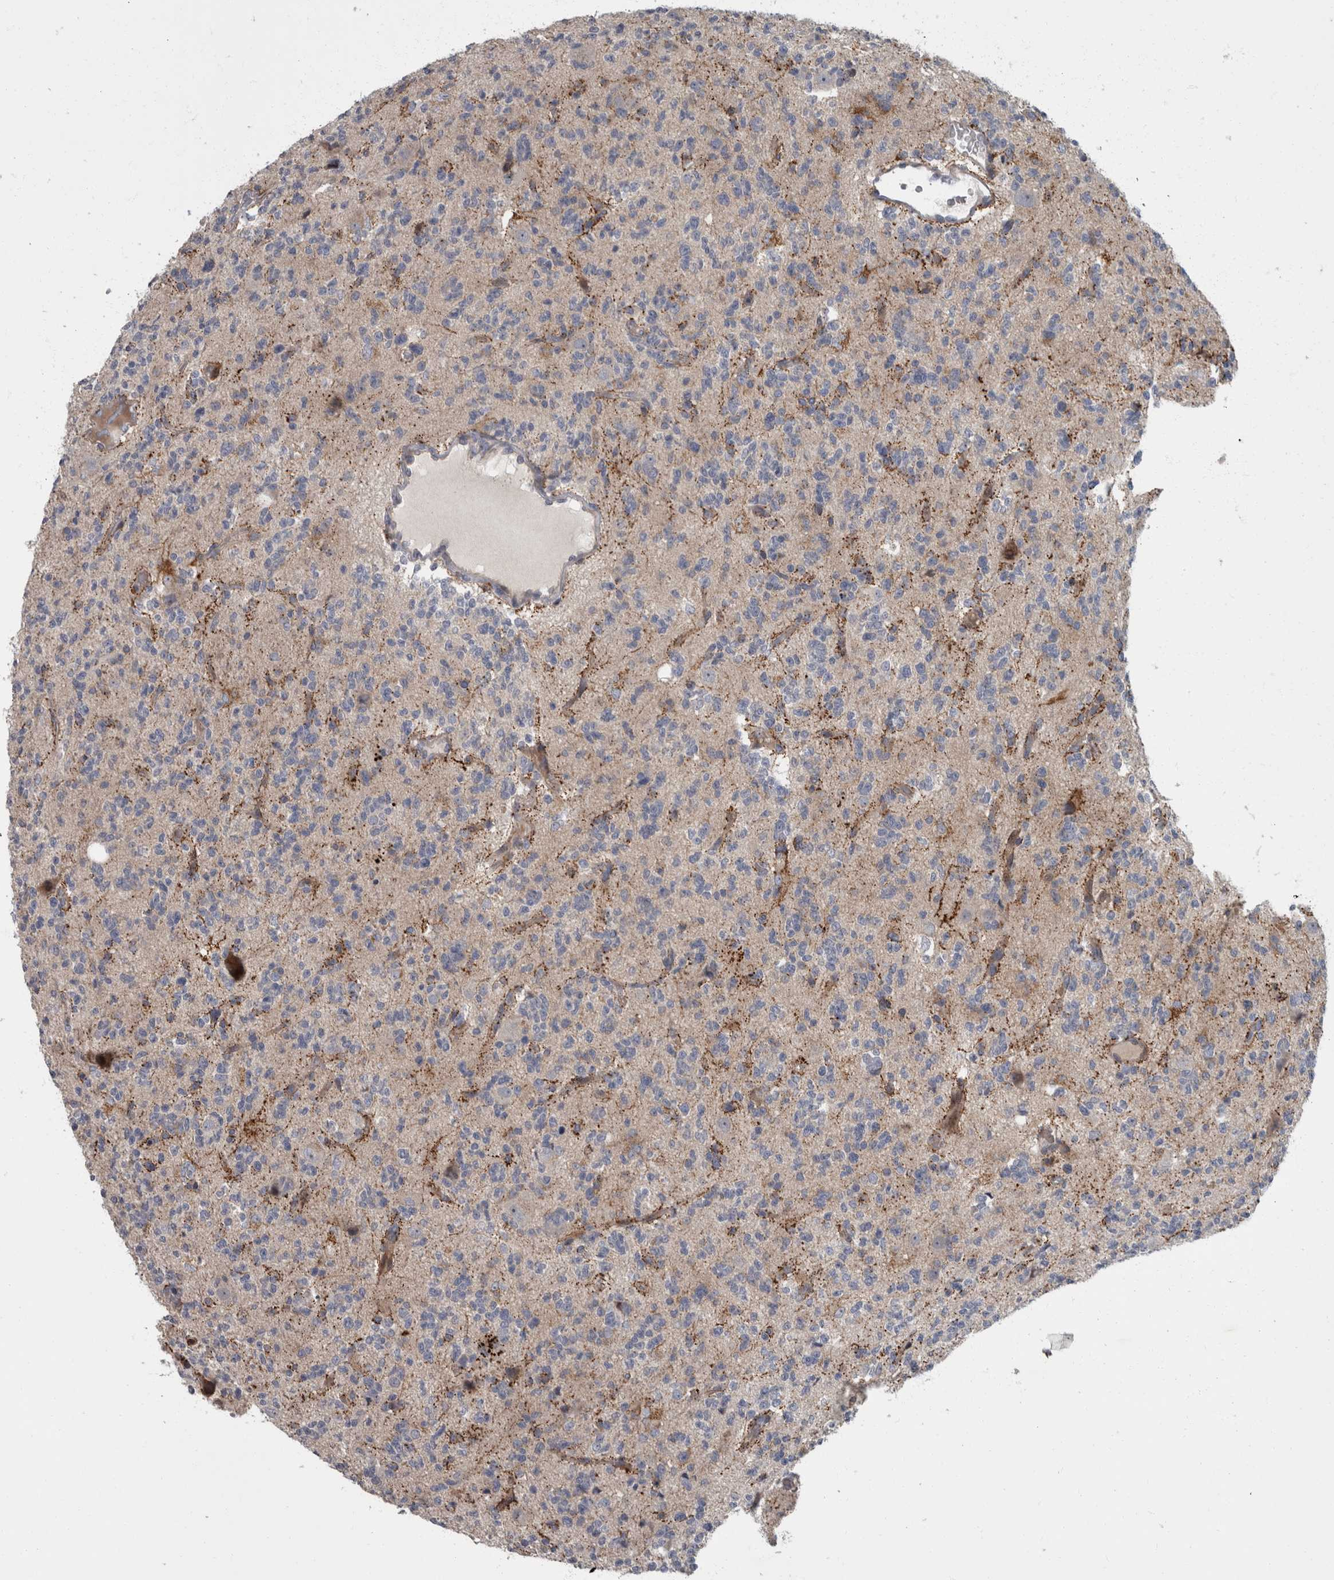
{"staining": {"intensity": "negative", "quantity": "none", "location": "none"}, "tissue": "glioma", "cell_type": "Tumor cells", "image_type": "cancer", "snomed": [{"axis": "morphology", "description": "Glioma, malignant, High grade"}, {"axis": "topography", "description": "Brain"}], "caption": "Immunohistochemistry (IHC) image of human glioma stained for a protein (brown), which demonstrates no expression in tumor cells.", "gene": "CDC42BPG", "patient": {"sex": "female", "age": 62}}